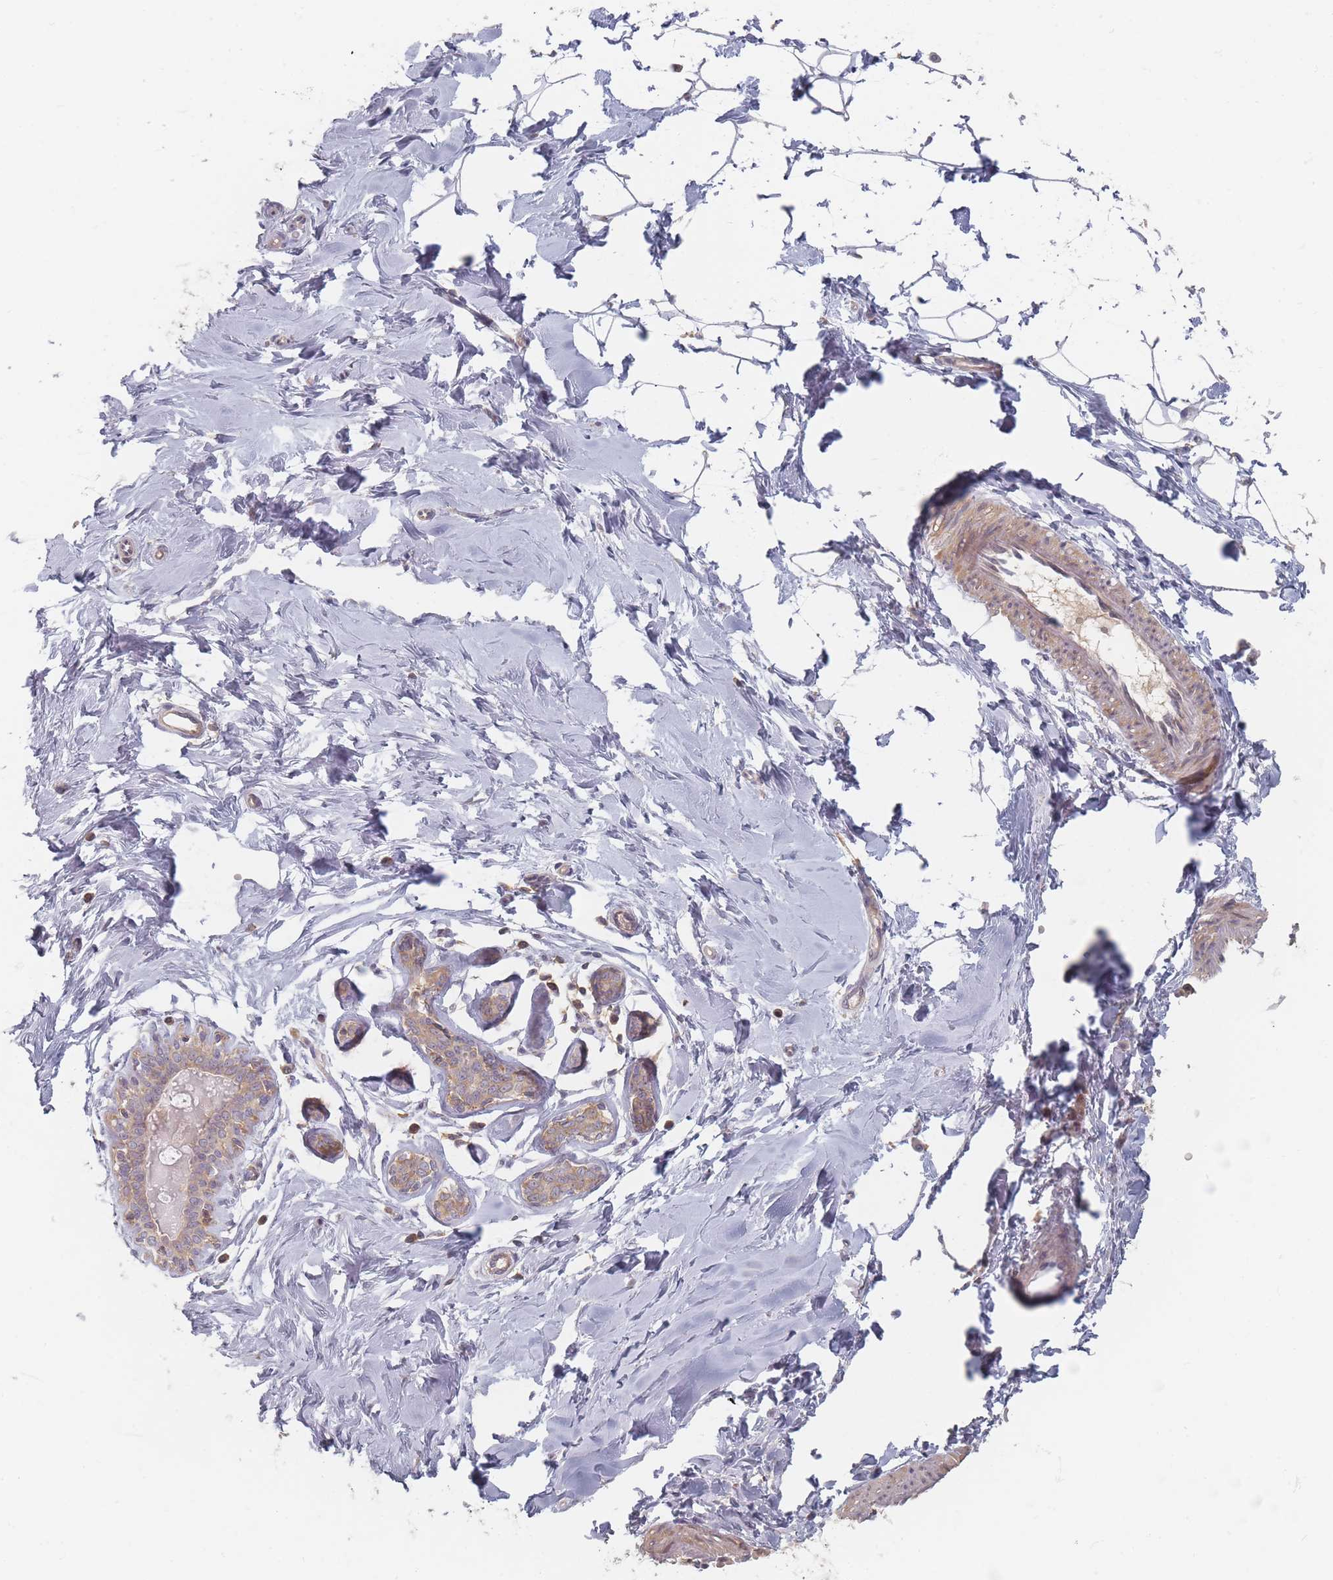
{"staining": {"intensity": "negative", "quantity": "none", "location": "none"}, "tissue": "breast", "cell_type": "Adipocytes", "image_type": "normal", "snomed": [{"axis": "morphology", "description": "Normal tissue, NOS"}, {"axis": "topography", "description": "Breast"}], "caption": "IHC micrograph of benign breast: human breast stained with DAB exhibits no significant protein expression in adipocytes.", "gene": "SLC35F3", "patient": {"sex": "female", "age": 23}}